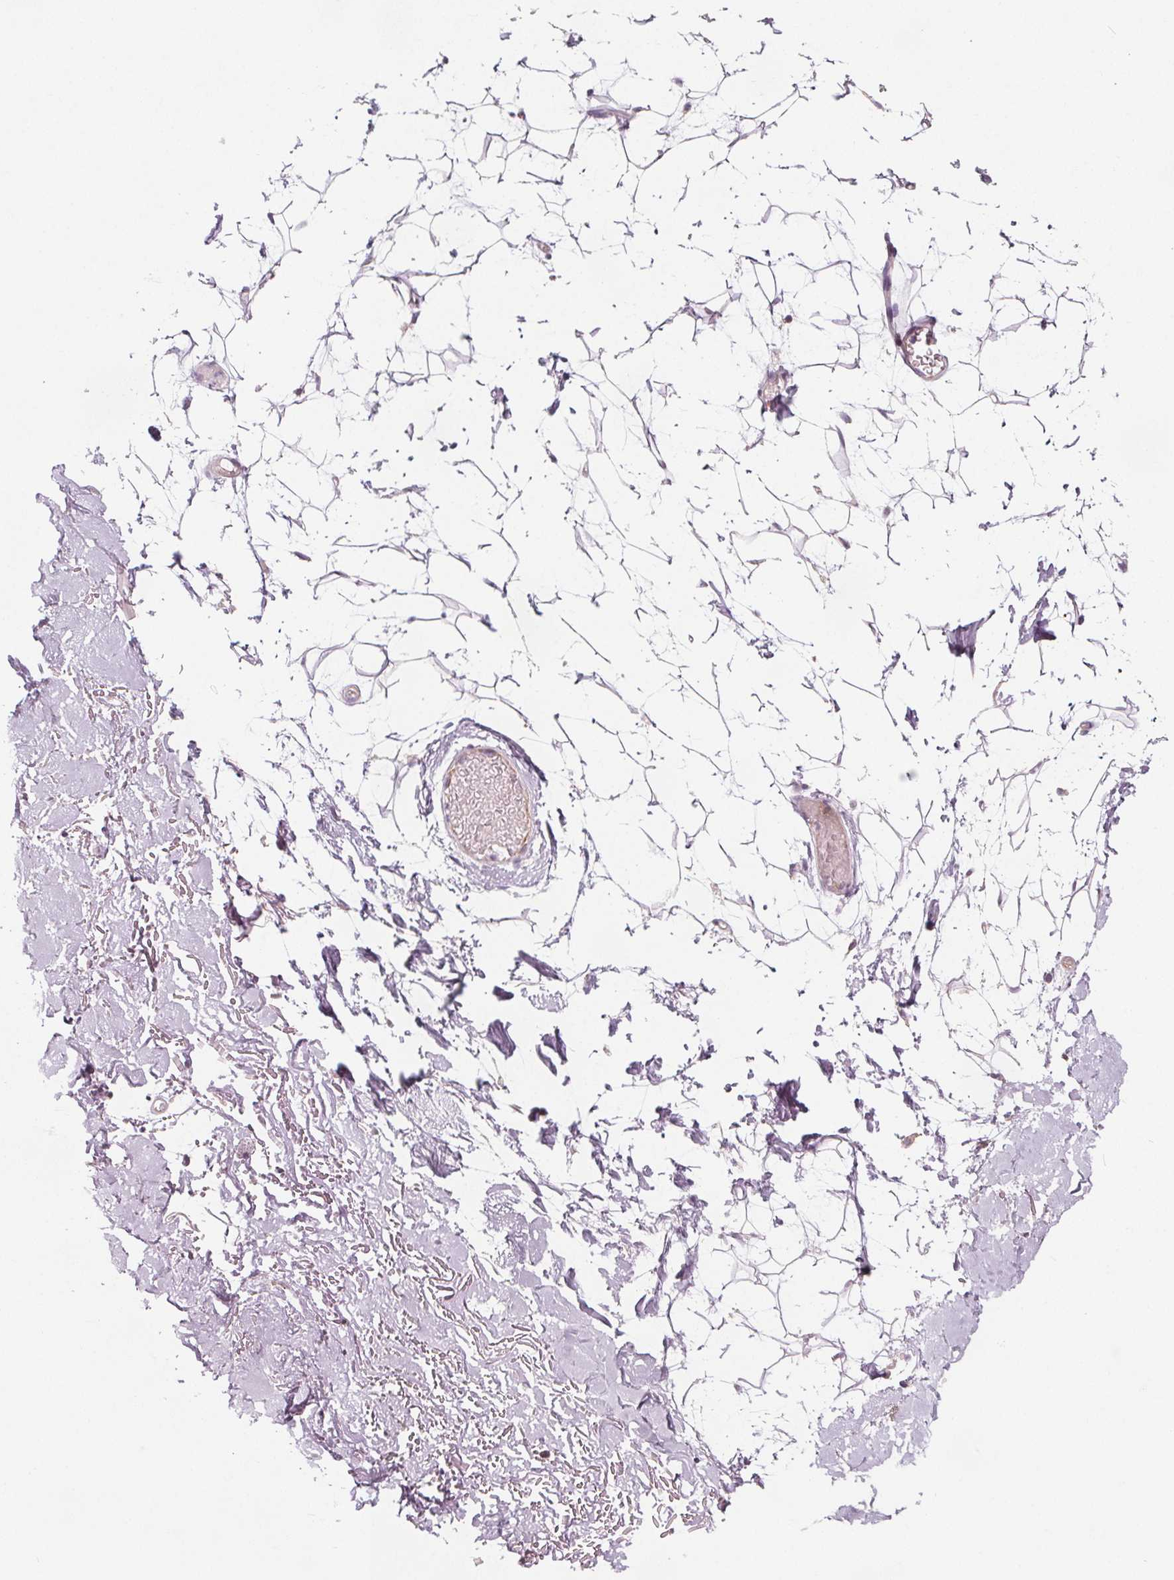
{"staining": {"intensity": "negative", "quantity": "none", "location": "none"}, "tissue": "adipose tissue", "cell_type": "Adipocytes", "image_type": "normal", "snomed": [{"axis": "morphology", "description": "Normal tissue, NOS"}, {"axis": "topography", "description": "Anal"}, {"axis": "topography", "description": "Peripheral nerve tissue"}], "caption": "Immunohistochemistry (IHC) histopathology image of benign adipose tissue: adipose tissue stained with DAB reveals no significant protein staining in adipocytes.", "gene": "ADAM33", "patient": {"sex": "male", "age": 78}}